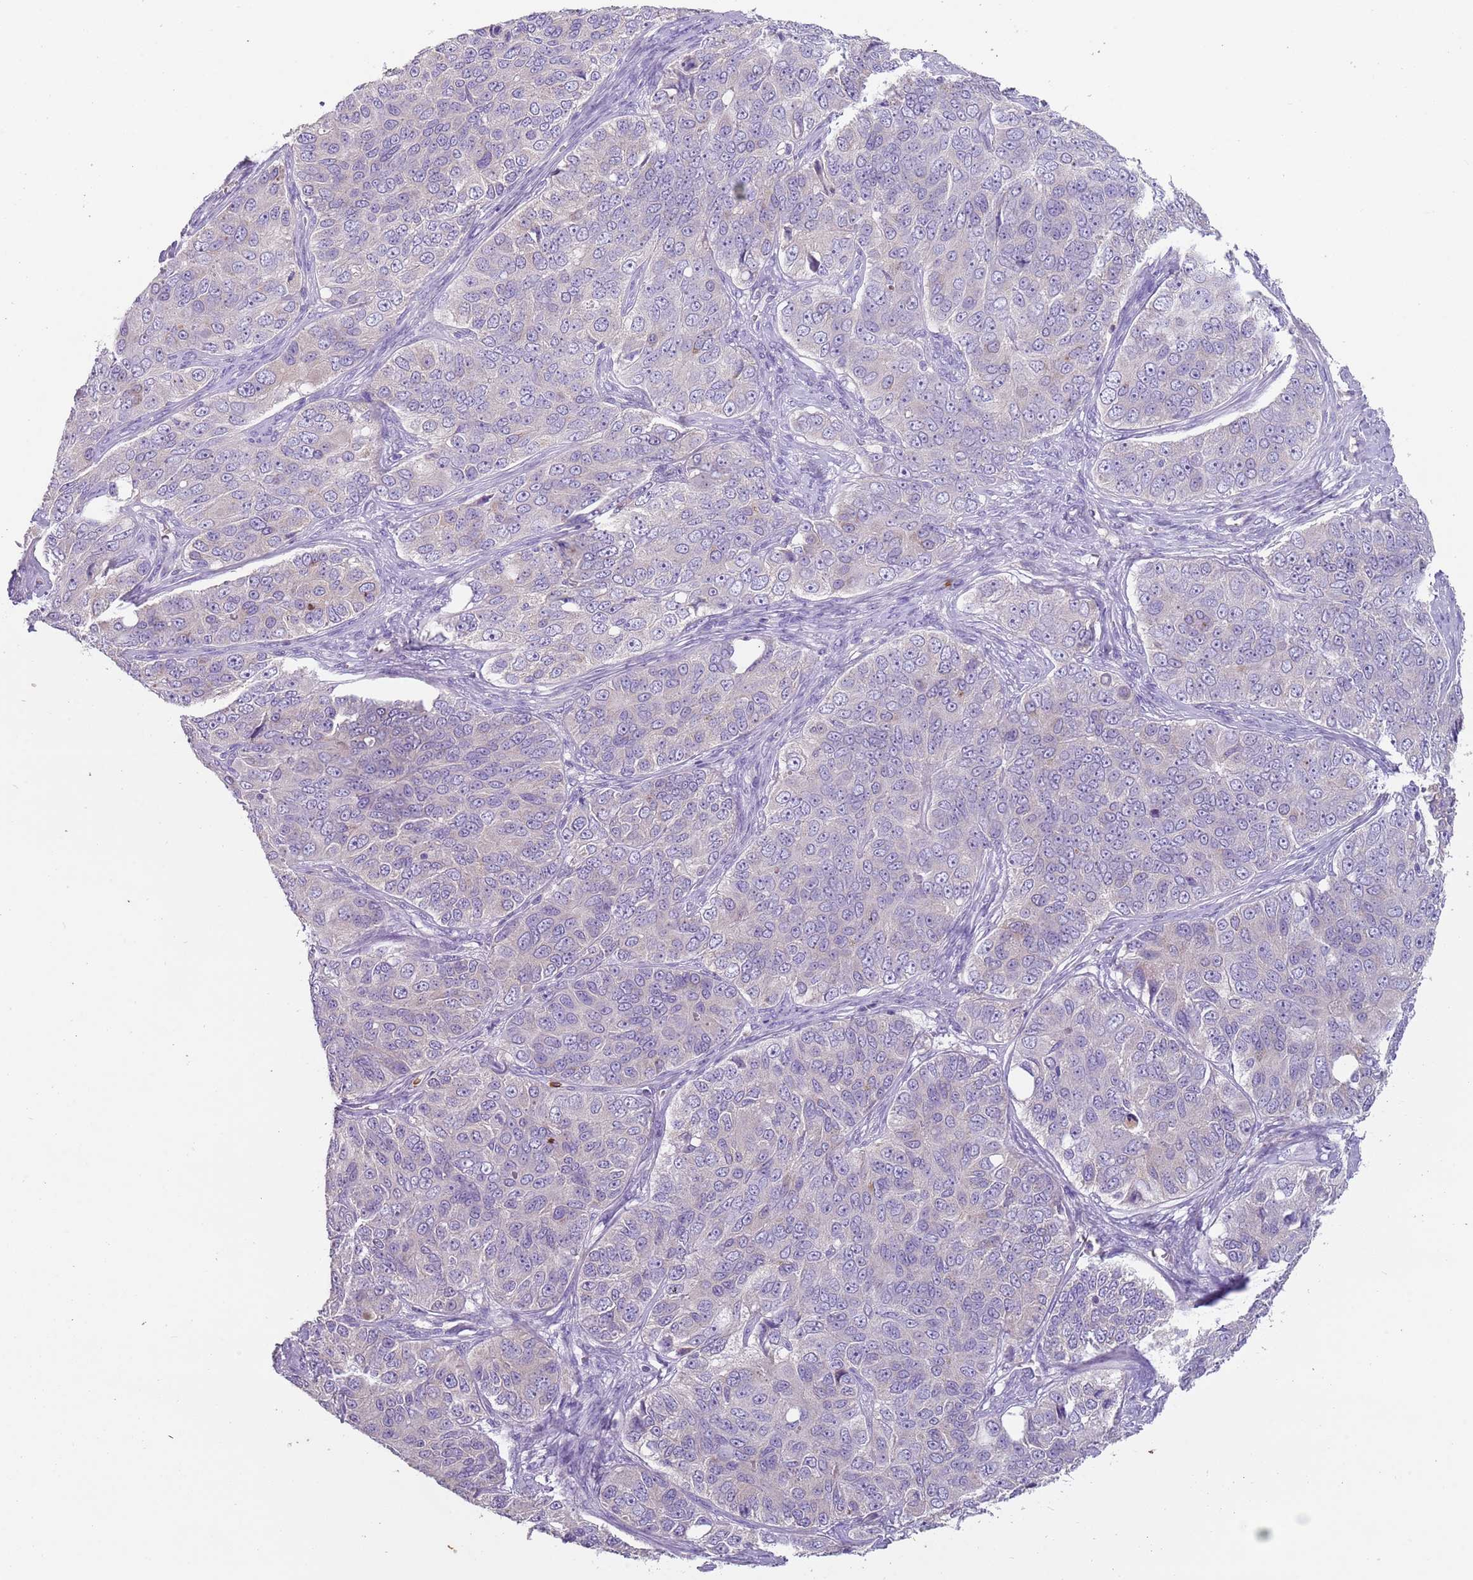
{"staining": {"intensity": "negative", "quantity": "none", "location": "none"}, "tissue": "ovarian cancer", "cell_type": "Tumor cells", "image_type": "cancer", "snomed": [{"axis": "morphology", "description": "Carcinoma, endometroid"}, {"axis": "topography", "description": "Ovary"}], "caption": "Ovarian endometroid carcinoma was stained to show a protein in brown. There is no significant positivity in tumor cells.", "gene": "TMEM251", "patient": {"sex": "female", "age": 51}}